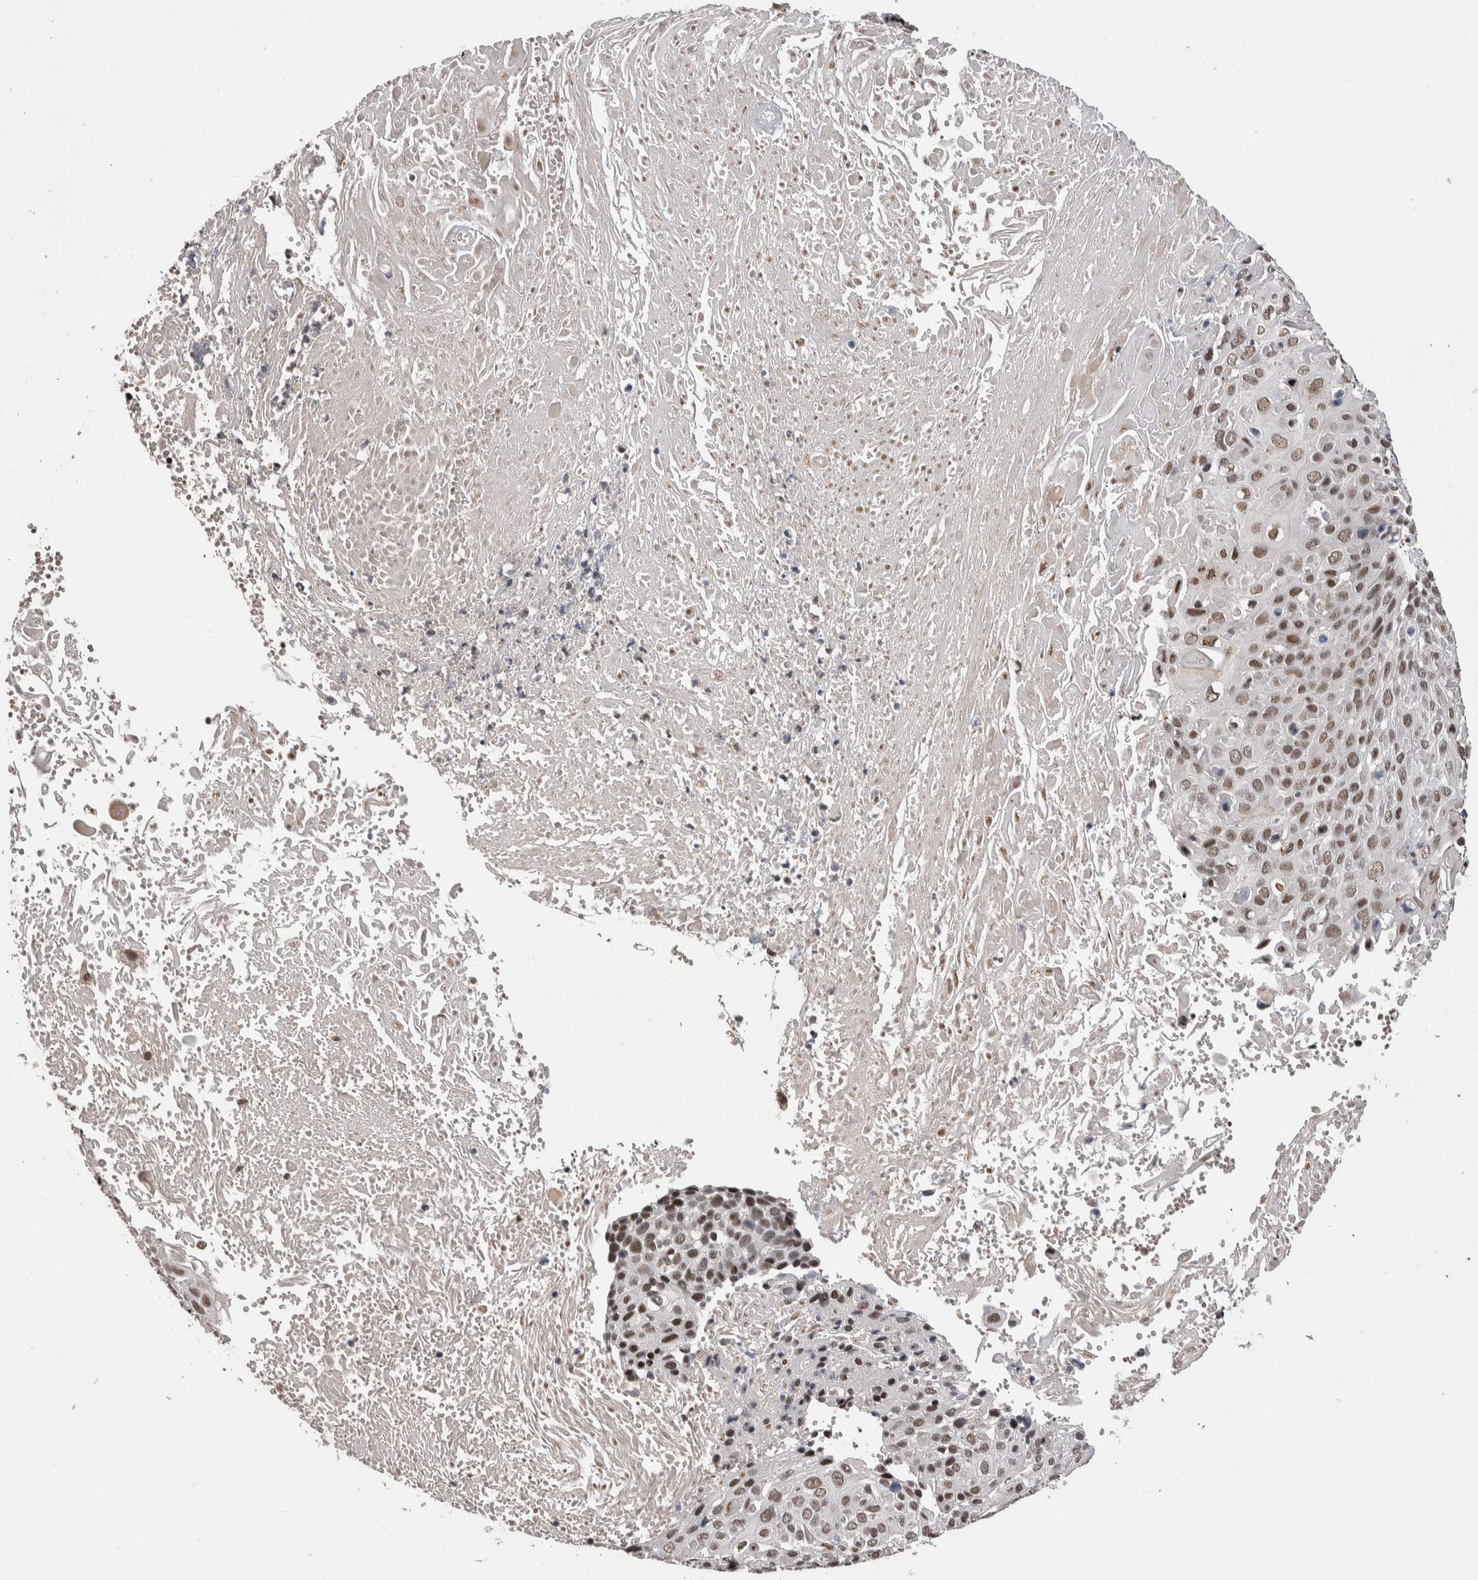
{"staining": {"intensity": "moderate", "quantity": ">75%", "location": "nuclear"}, "tissue": "cervical cancer", "cell_type": "Tumor cells", "image_type": "cancer", "snomed": [{"axis": "morphology", "description": "Squamous cell carcinoma, NOS"}, {"axis": "topography", "description": "Cervix"}], "caption": "This histopathology image demonstrates immunohistochemistry (IHC) staining of human cervical squamous cell carcinoma, with medium moderate nuclear expression in approximately >75% of tumor cells.", "gene": "DMTF1", "patient": {"sex": "female", "age": 74}}